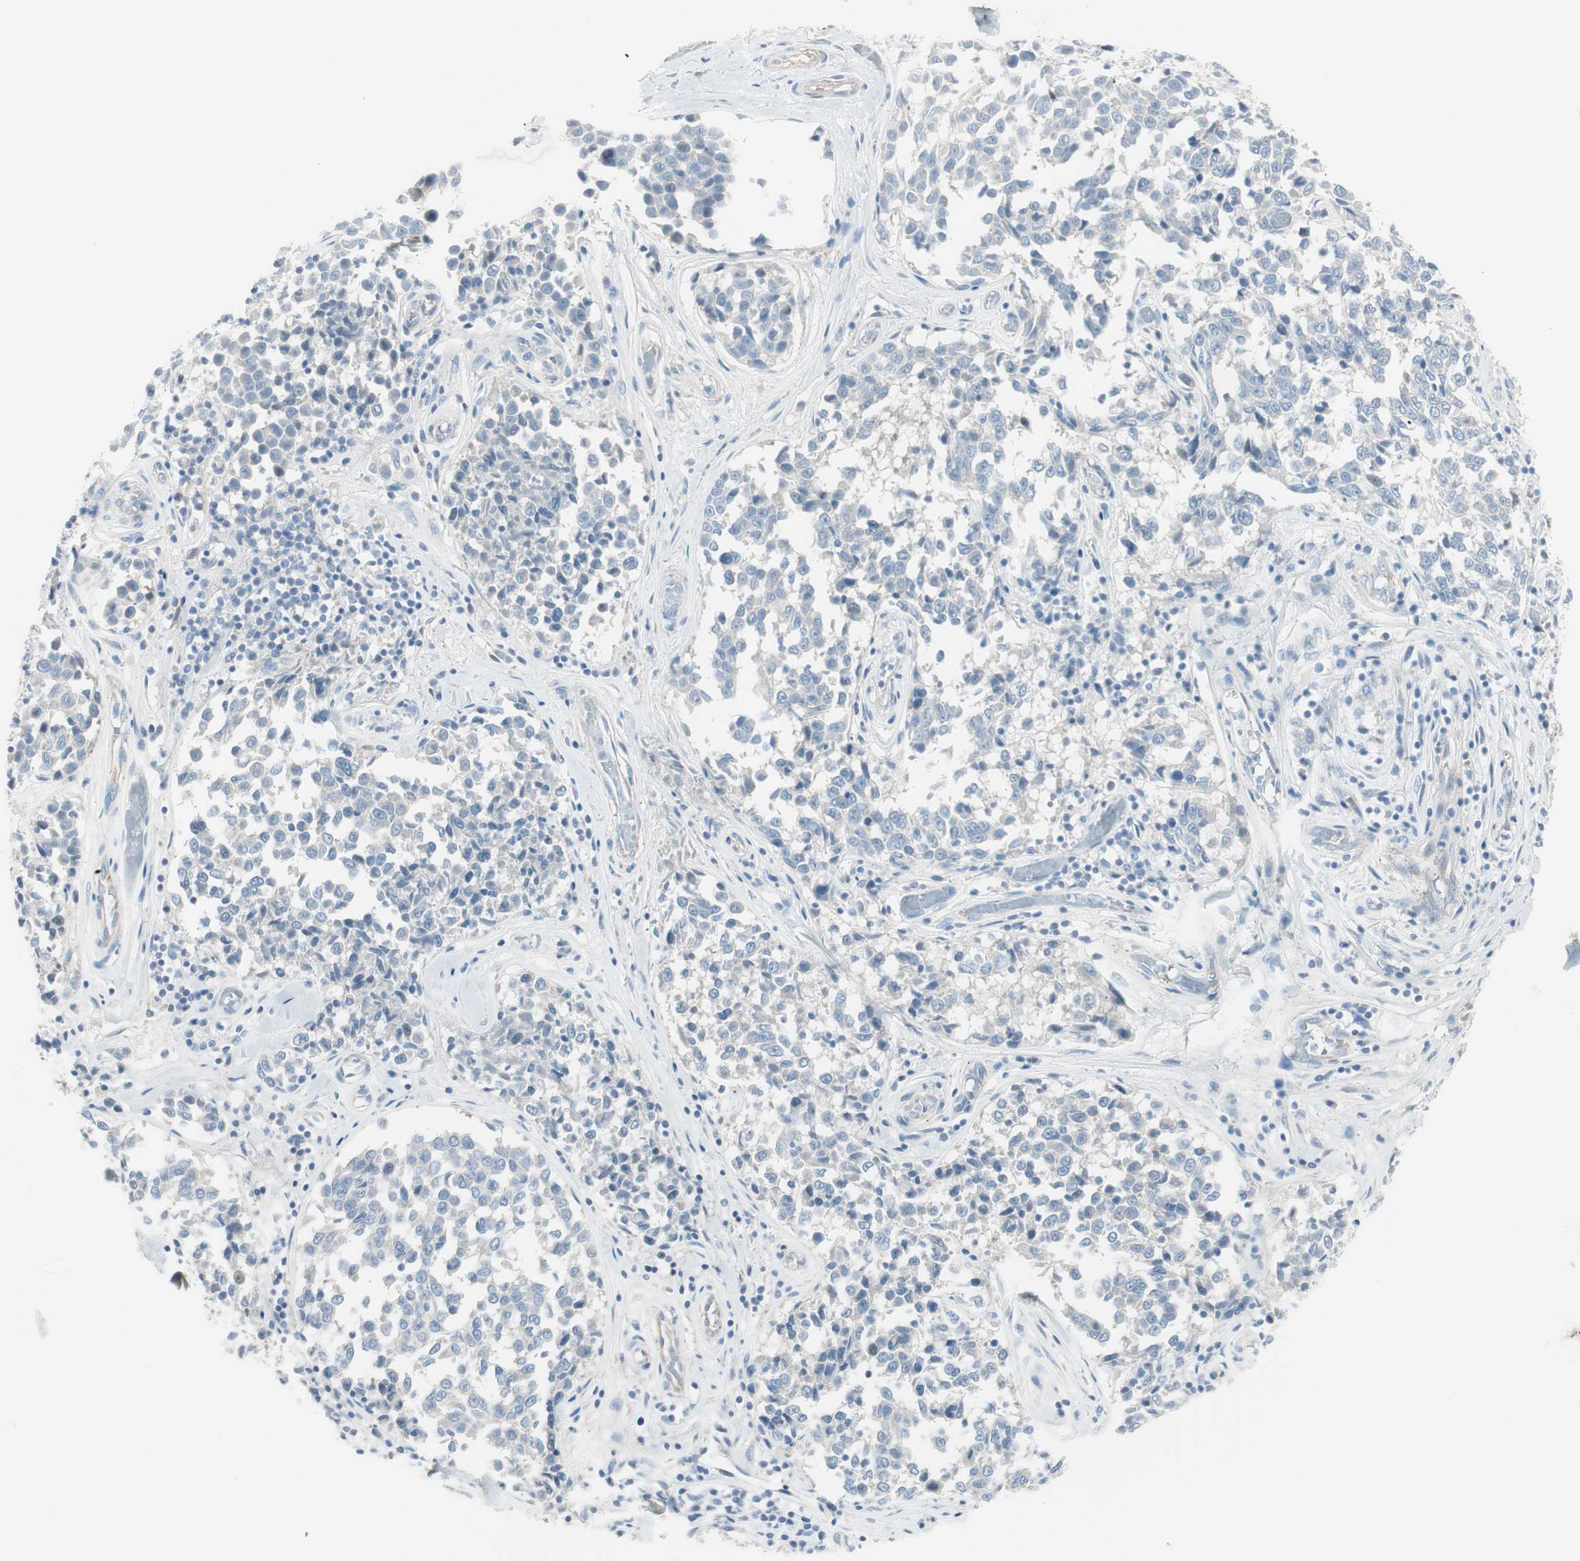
{"staining": {"intensity": "negative", "quantity": "none", "location": "none"}, "tissue": "melanoma", "cell_type": "Tumor cells", "image_type": "cancer", "snomed": [{"axis": "morphology", "description": "Malignant melanoma, NOS"}, {"axis": "topography", "description": "Skin"}], "caption": "This is an immunohistochemistry (IHC) histopathology image of malignant melanoma. There is no expression in tumor cells.", "gene": "CACNA2D1", "patient": {"sex": "female", "age": 64}}